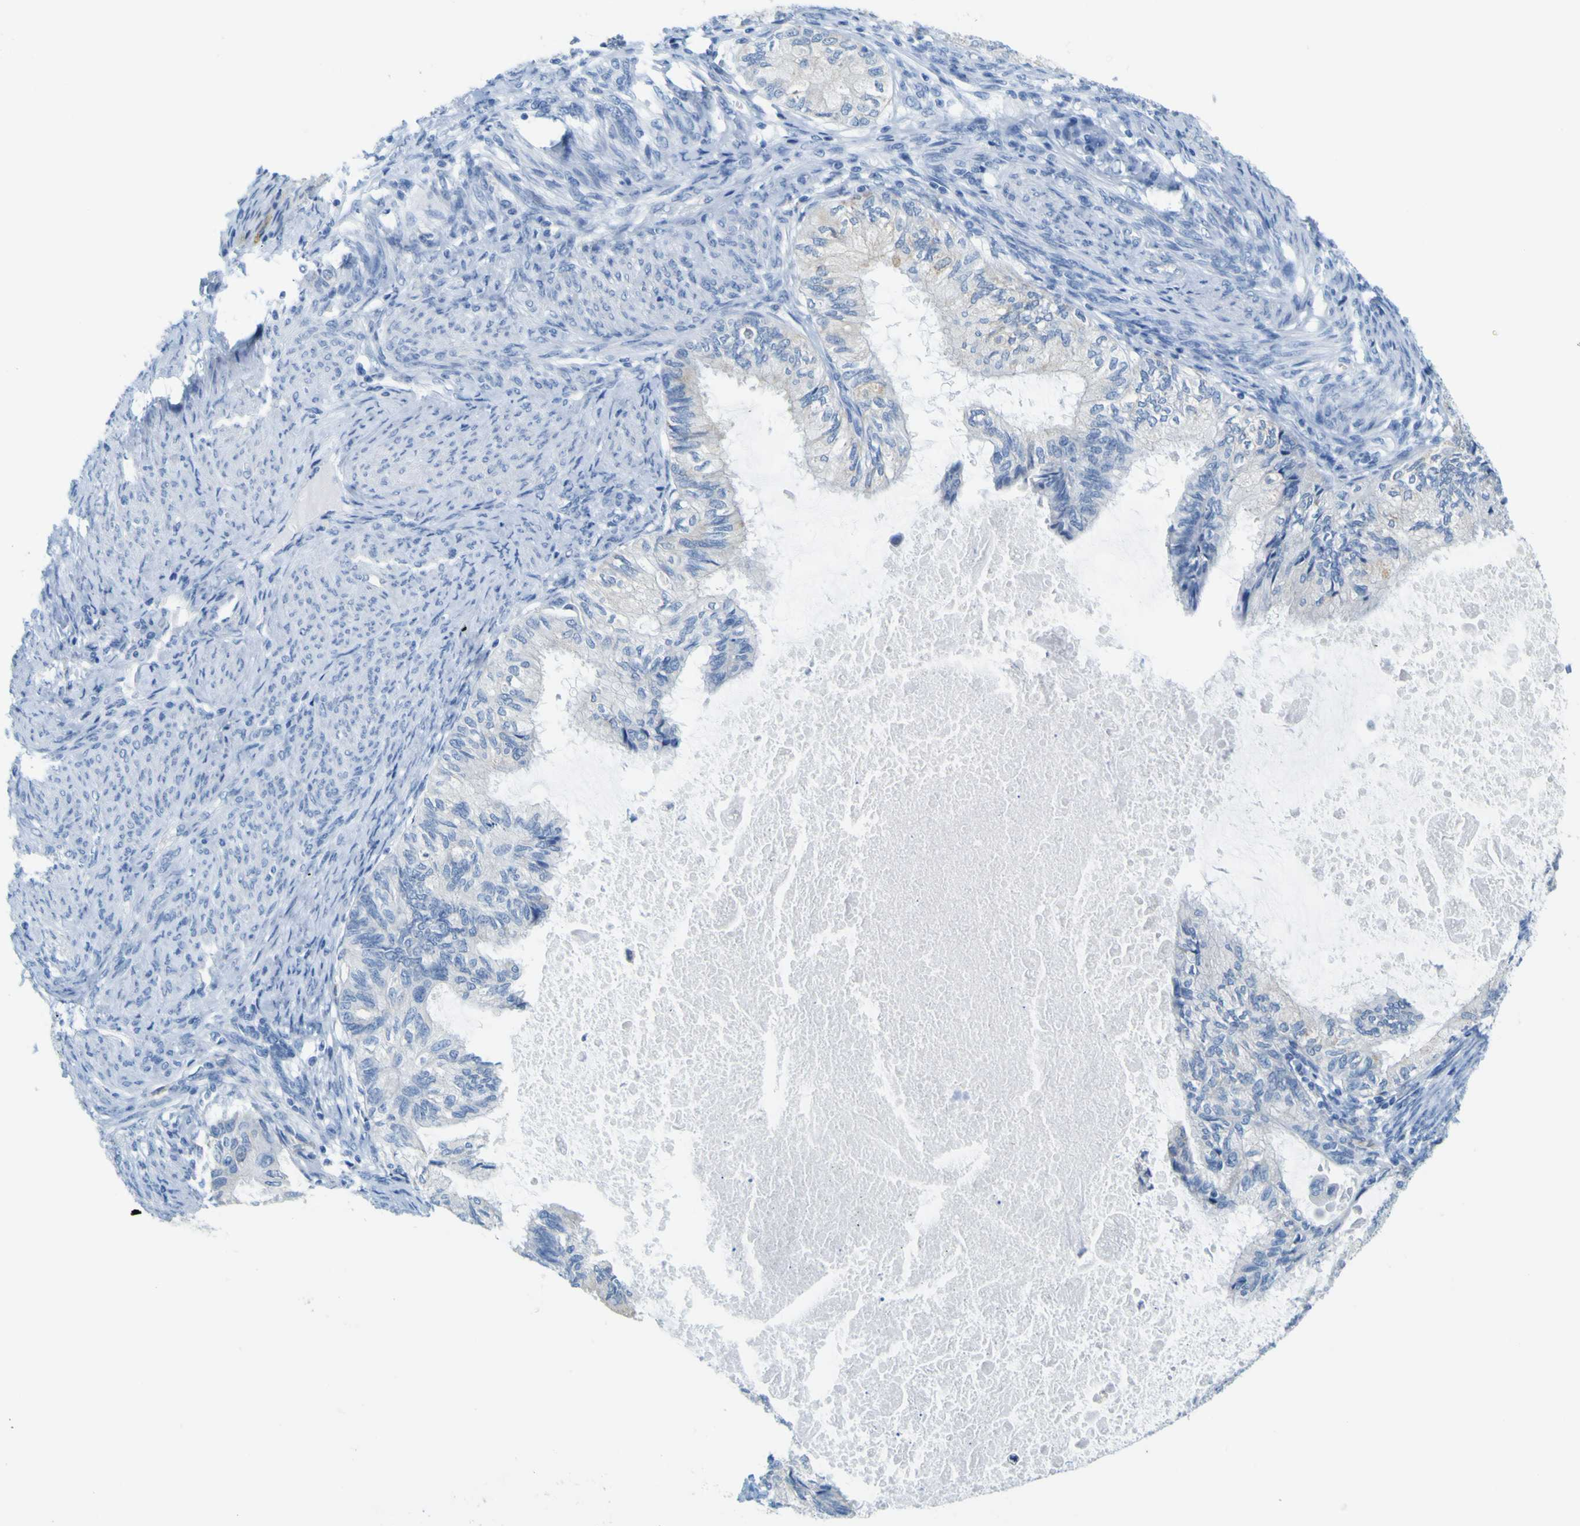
{"staining": {"intensity": "weak", "quantity": "<25%", "location": "cytoplasmic/membranous"}, "tissue": "cervical cancer", "cell_type": "Tumor cells", "image_type": "cancer", "snomed": [{"axis": "morphology", "description": "Normal tissue, NOS"}, {"axis": "morphology", "description": "Adenocarcinoma, NOS"}, {"axis": "topography", "description": "Cervix"}, {"axis": "topography", "description": "Endometrium"}], "caption": "Human adenocarcinoma (cervical) stained for a protein using immunohistochemistry demonstrates no expression in tumor cells.", "gene": "ACSL1", "patient": {"sex": "female", "age": 86}}